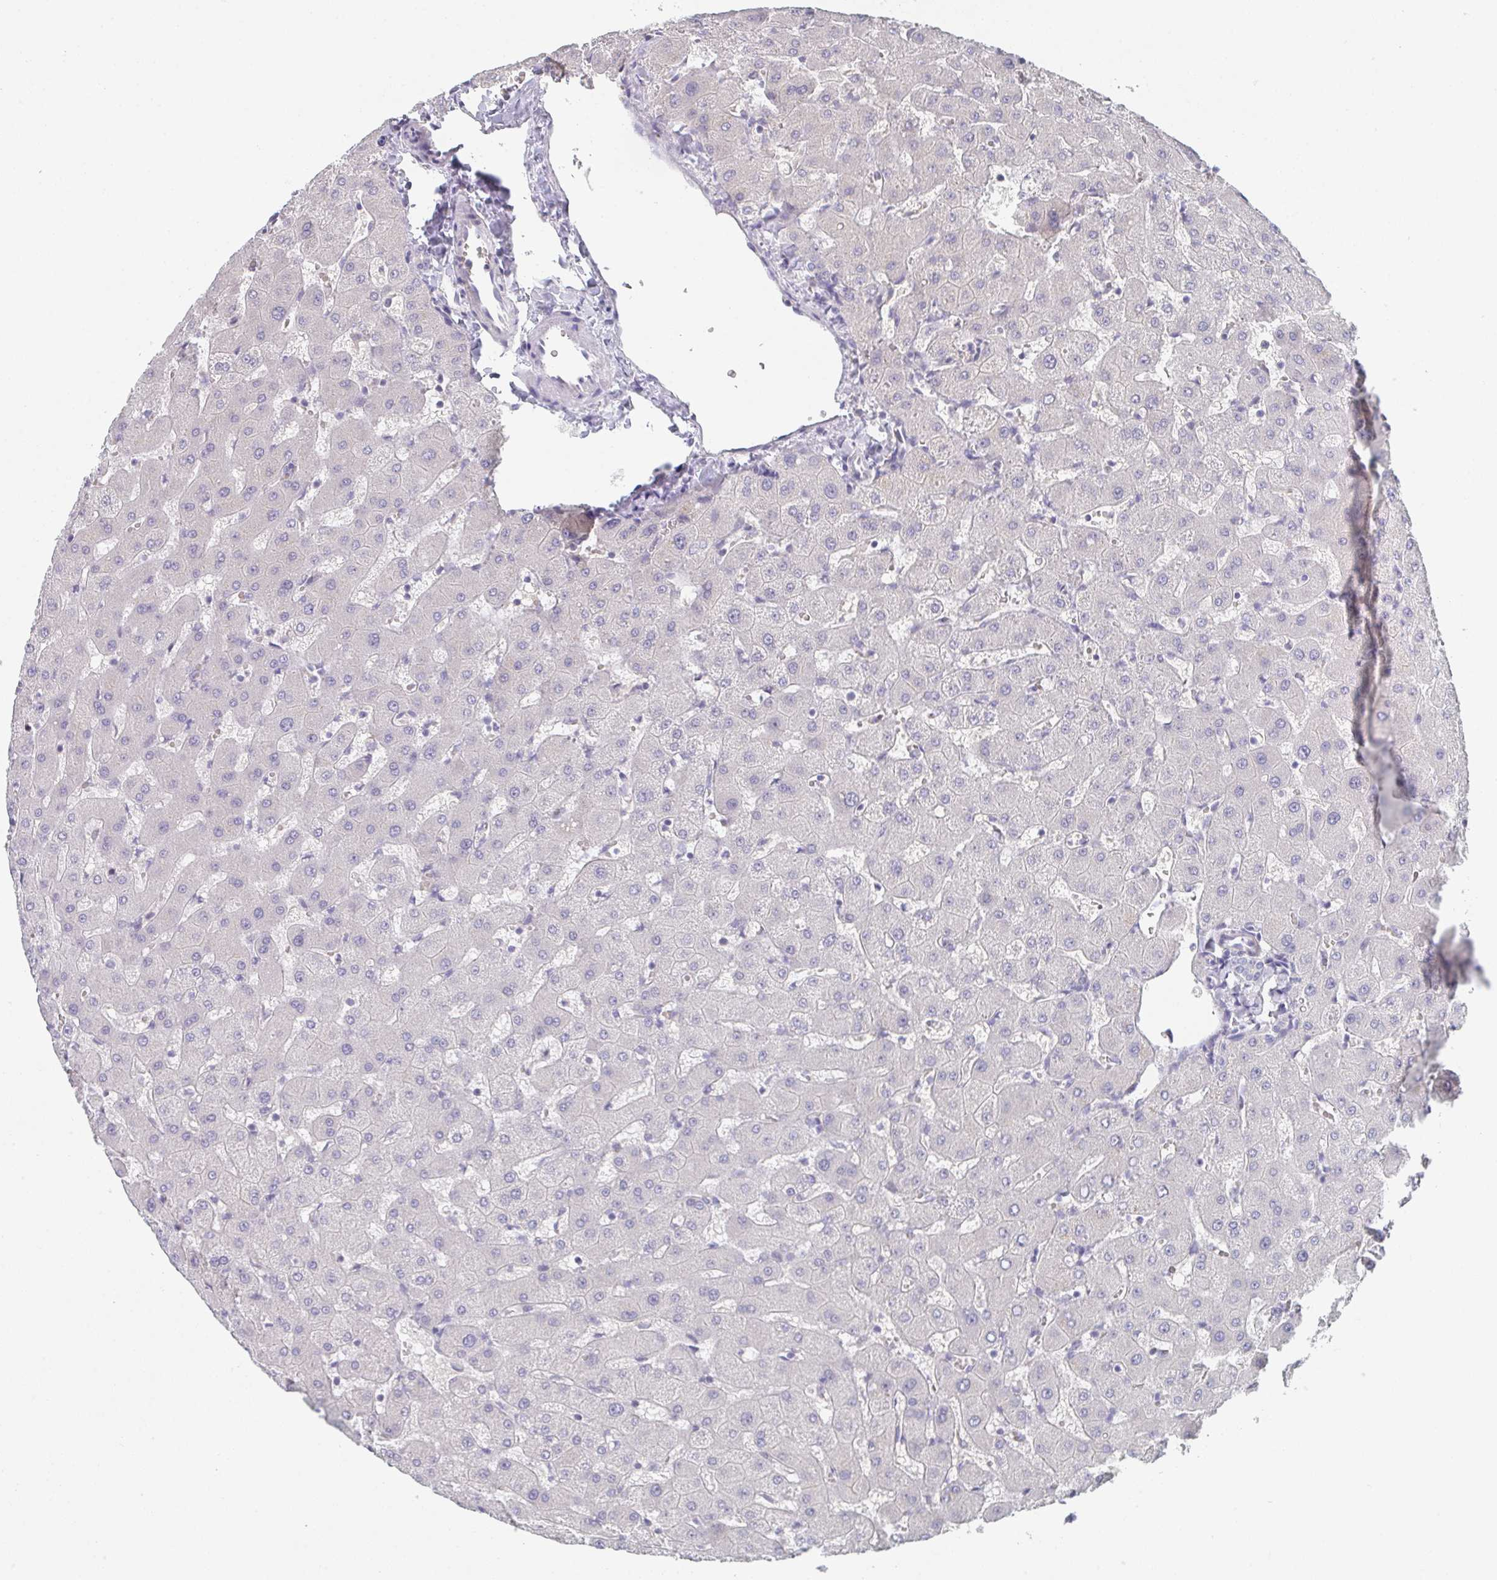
{"staining": {"intensity": "negative", "quantity": "none", "location": "none"}, "tissue": "liver", "cell_type": "Cholangiocytes", "image_type": "normal", "snomed": [{"axis": "morphology", "description": "Normal tissue, NOS"}, {"axis": "topography", "description": "Liver"}], "caption": "High power microscopy histopathology image of an immunohistochemistry micrograph of normal liver, revealing no significant positivity in cholangiocytes. Nuclei are stained in blue.", "gene": "CHMP5", "patient": {"sex": "female", "age": 63}}